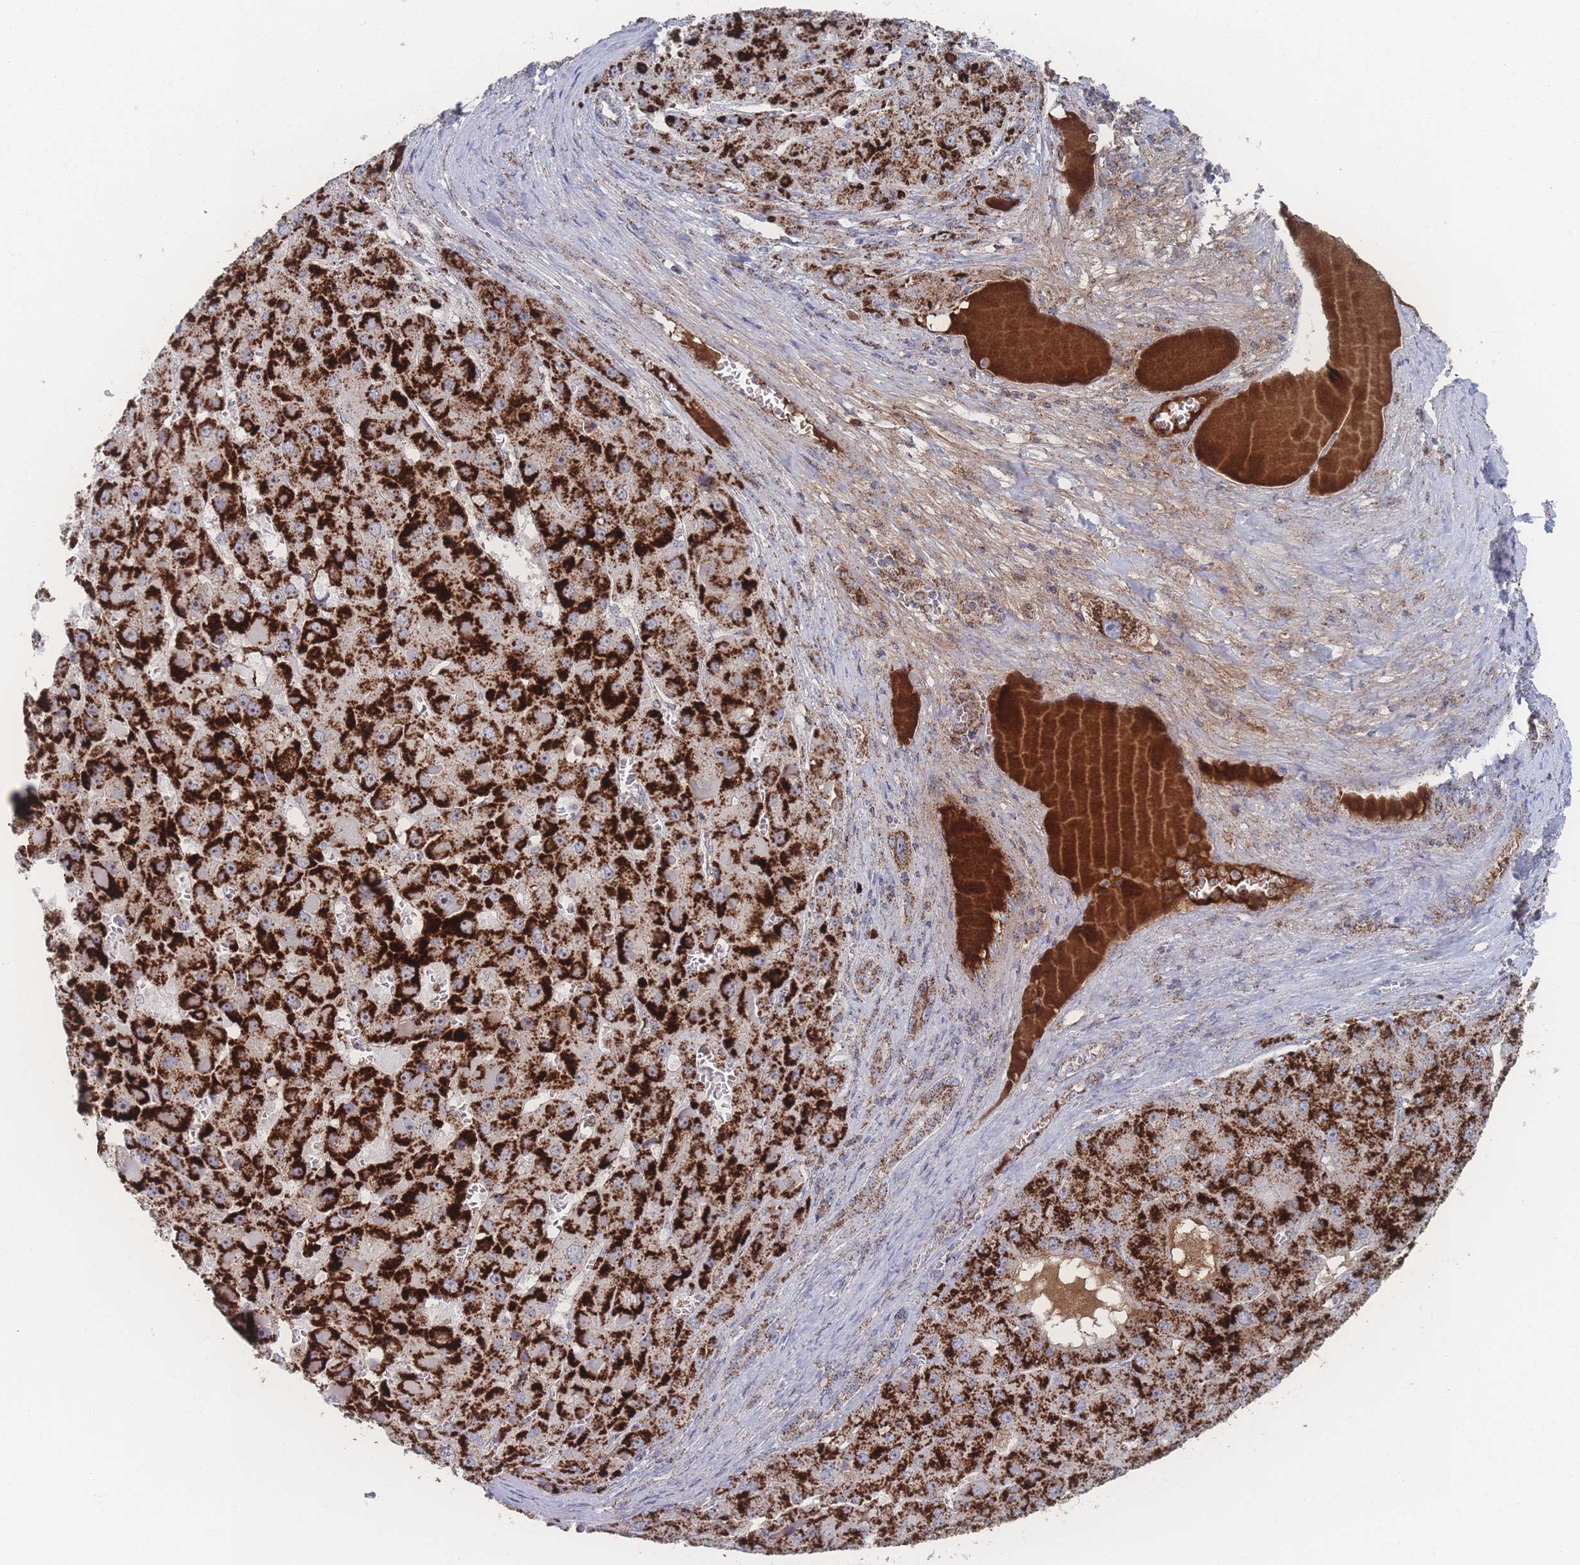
{"staining": {"intensity": "strong", "quantity": ">75%", "location": "cytoplasmic/membranous"}, "tissue": "liver cancer", "cell_type": "Tumor cells", "image_type": "cancer", "snomed": [{"axis": "morphology", "description": "Carcinoma, Hepatocellular, NOS"}, {"axis": "topography", "description": "Liver"}], "caption": "Liver hepatocellular carcinoma stained for a protein (brown) reveals strong cytoplasmic/membranous positive staining in approximately >75% of tumor cells.", "gene": "PEX14", "patient": {"sex": "female", "age": 73}}